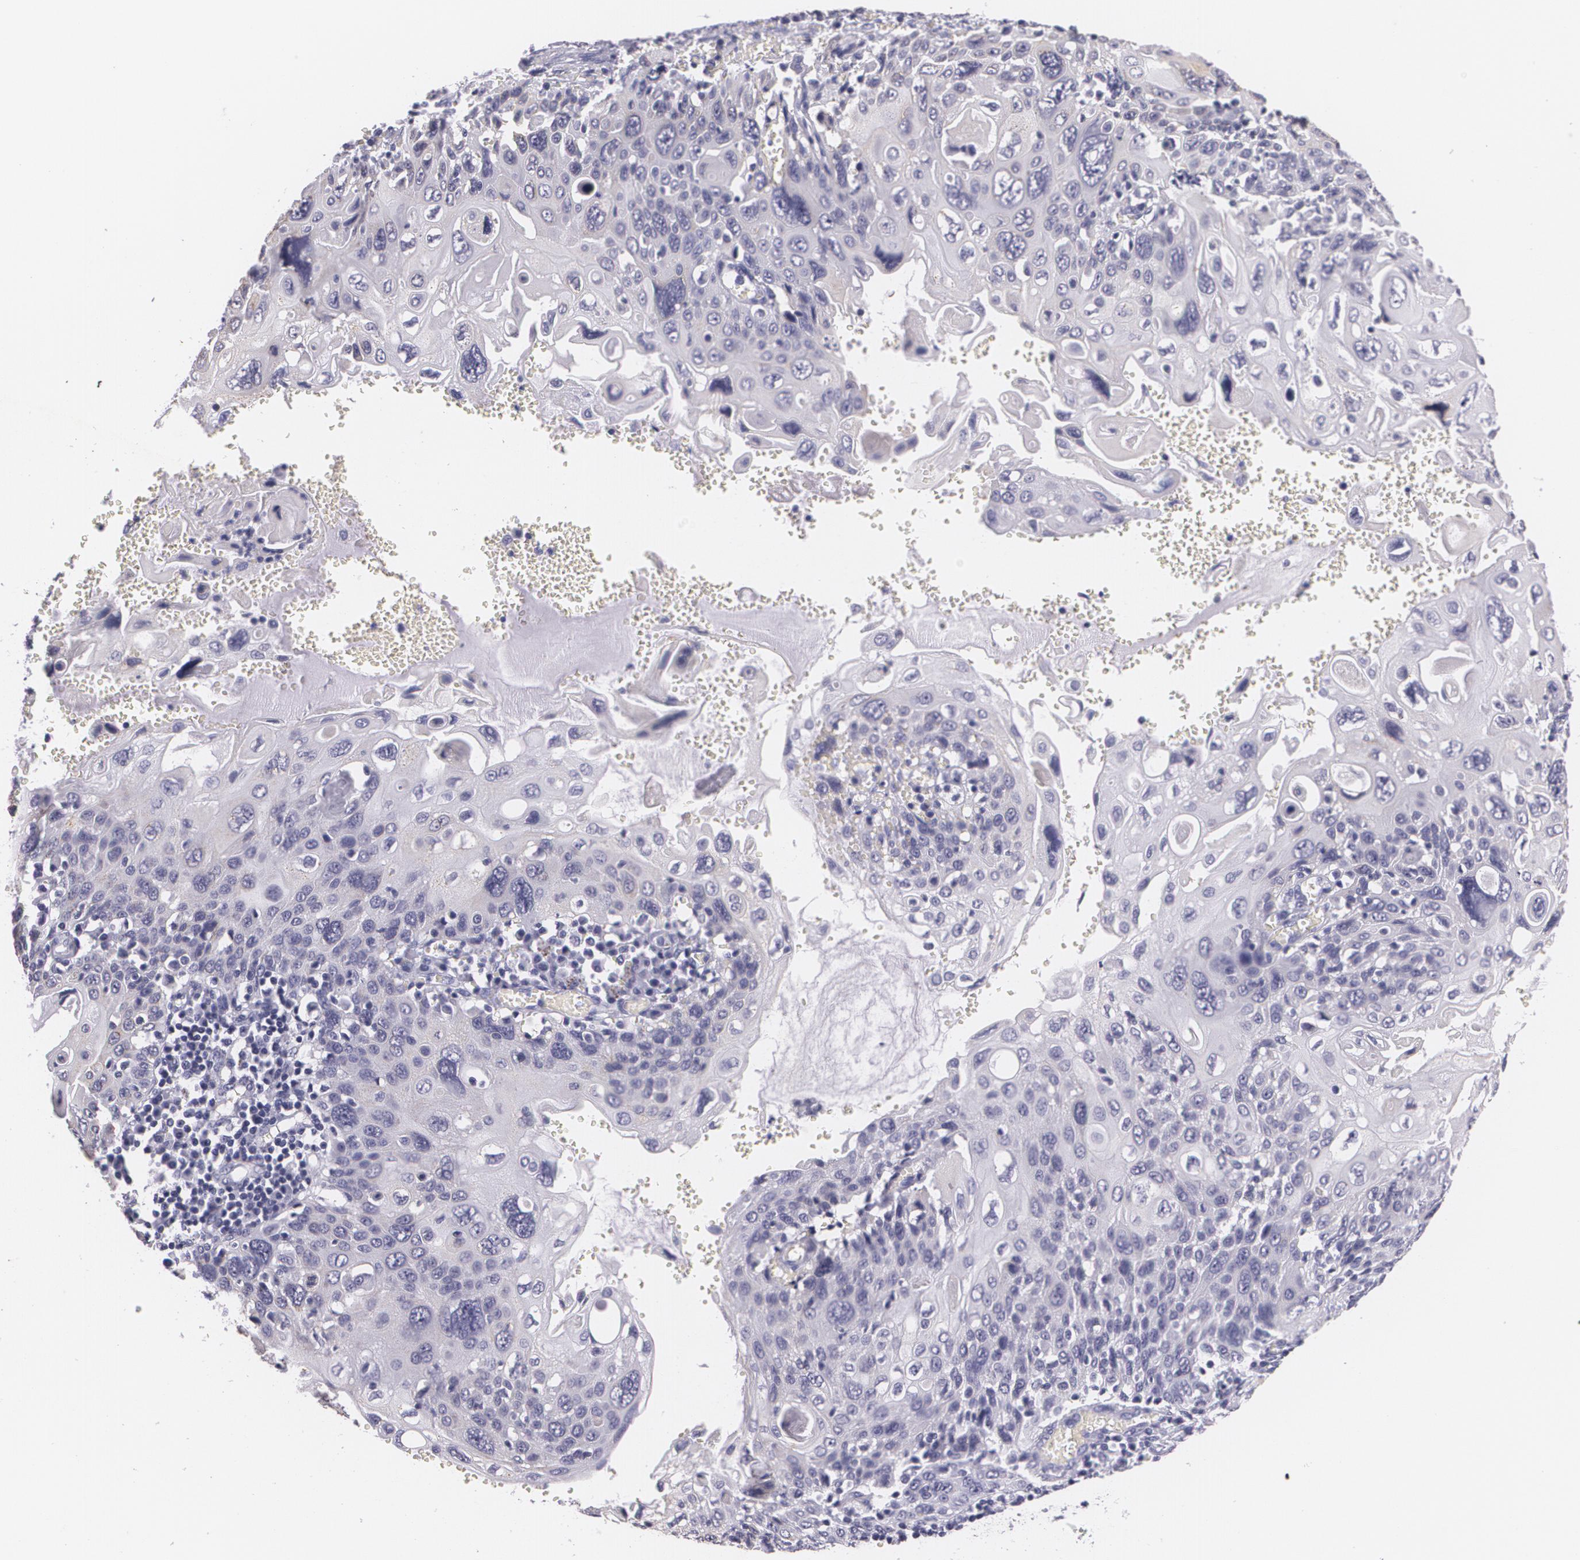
{"staining": {"intensity": "negative", "quantity": "none", "location": "none"}, "tissue": "cervical cancer", "cell_type": "Tumor cells", "image_type": "cancer", "snomed": [{"axis": "morphology", "description": "Squamous cell carcinoma, NOS"}, {"axis": "topography", "description": "Cervix"}], "caption": "Cervical squamous cell carcinoma was stained to show a protein in brown. There is no significant expression in tumor cells. (Stains: DAB (3,3'-diaminobenzidine) IHC with hematoxylin counter stain, Microscopy: brightfield microscopy at high magnification).", "gene": "DLG4", "patient": {"sex": "female", "age": 54}}